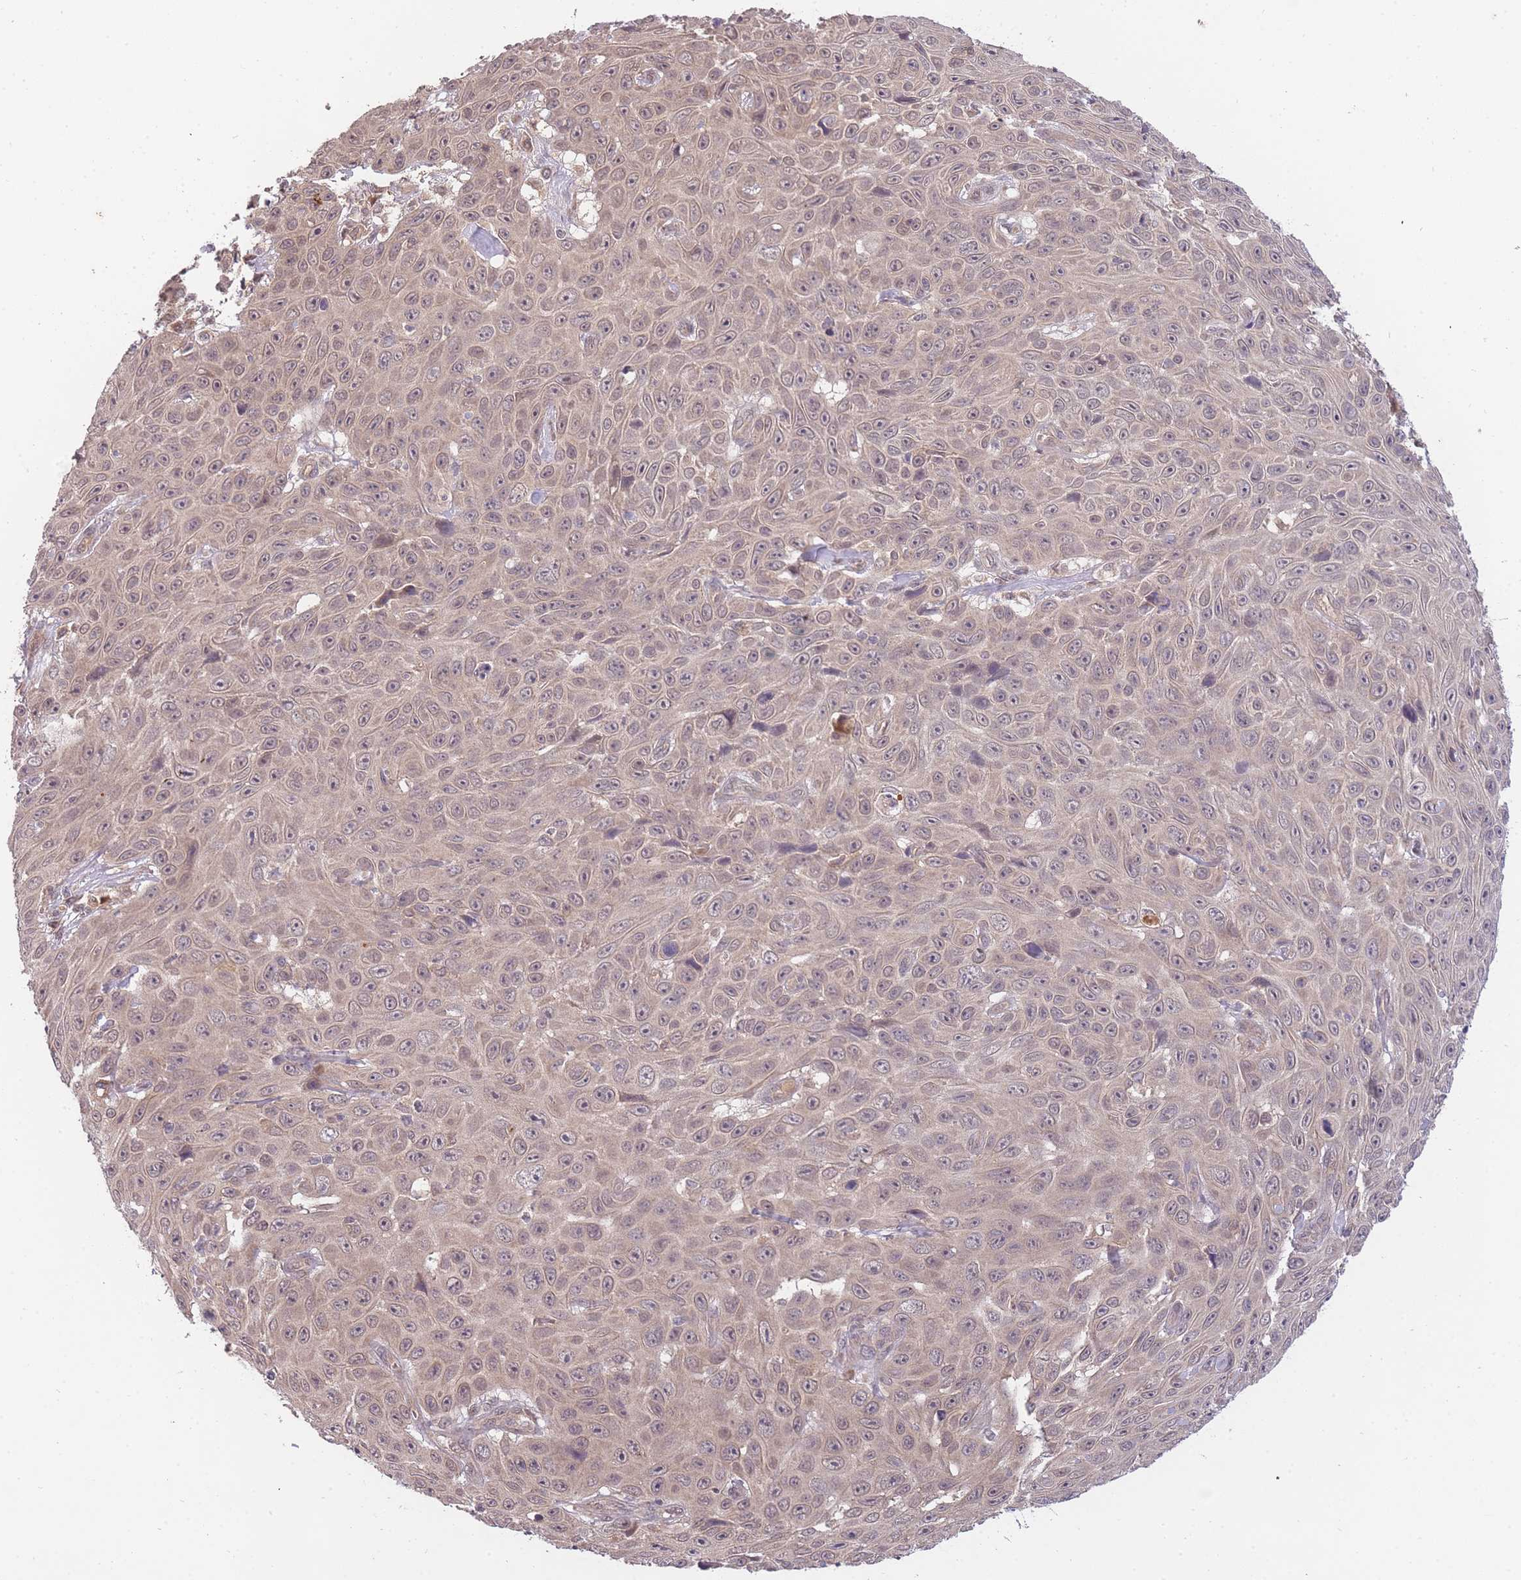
{"staining": {"intensity": "weak", "quantity": "<25%", "location": "nuclear"}, "tissue": "skin cancer", "cell_type": "Tumor cells", "image_type": "cancer", "snomed": [{"axis": "morphology", "description": "Squamous cell carcinoma, NOS"}, {"axis": "topography", "description": "Skin"}], "caption": "Protein analysis of skin cancer (squamous cell carcinoma) shows no significant positivity in tumor cells. Brightfield microscopy of IHC stained with DAB (3,3'-diaminobenzidine) (brown) and hematoxylin (blue), captured at high magnification.", "gene": "SMC6", "patient": {"sex": "male", "age": 82}}